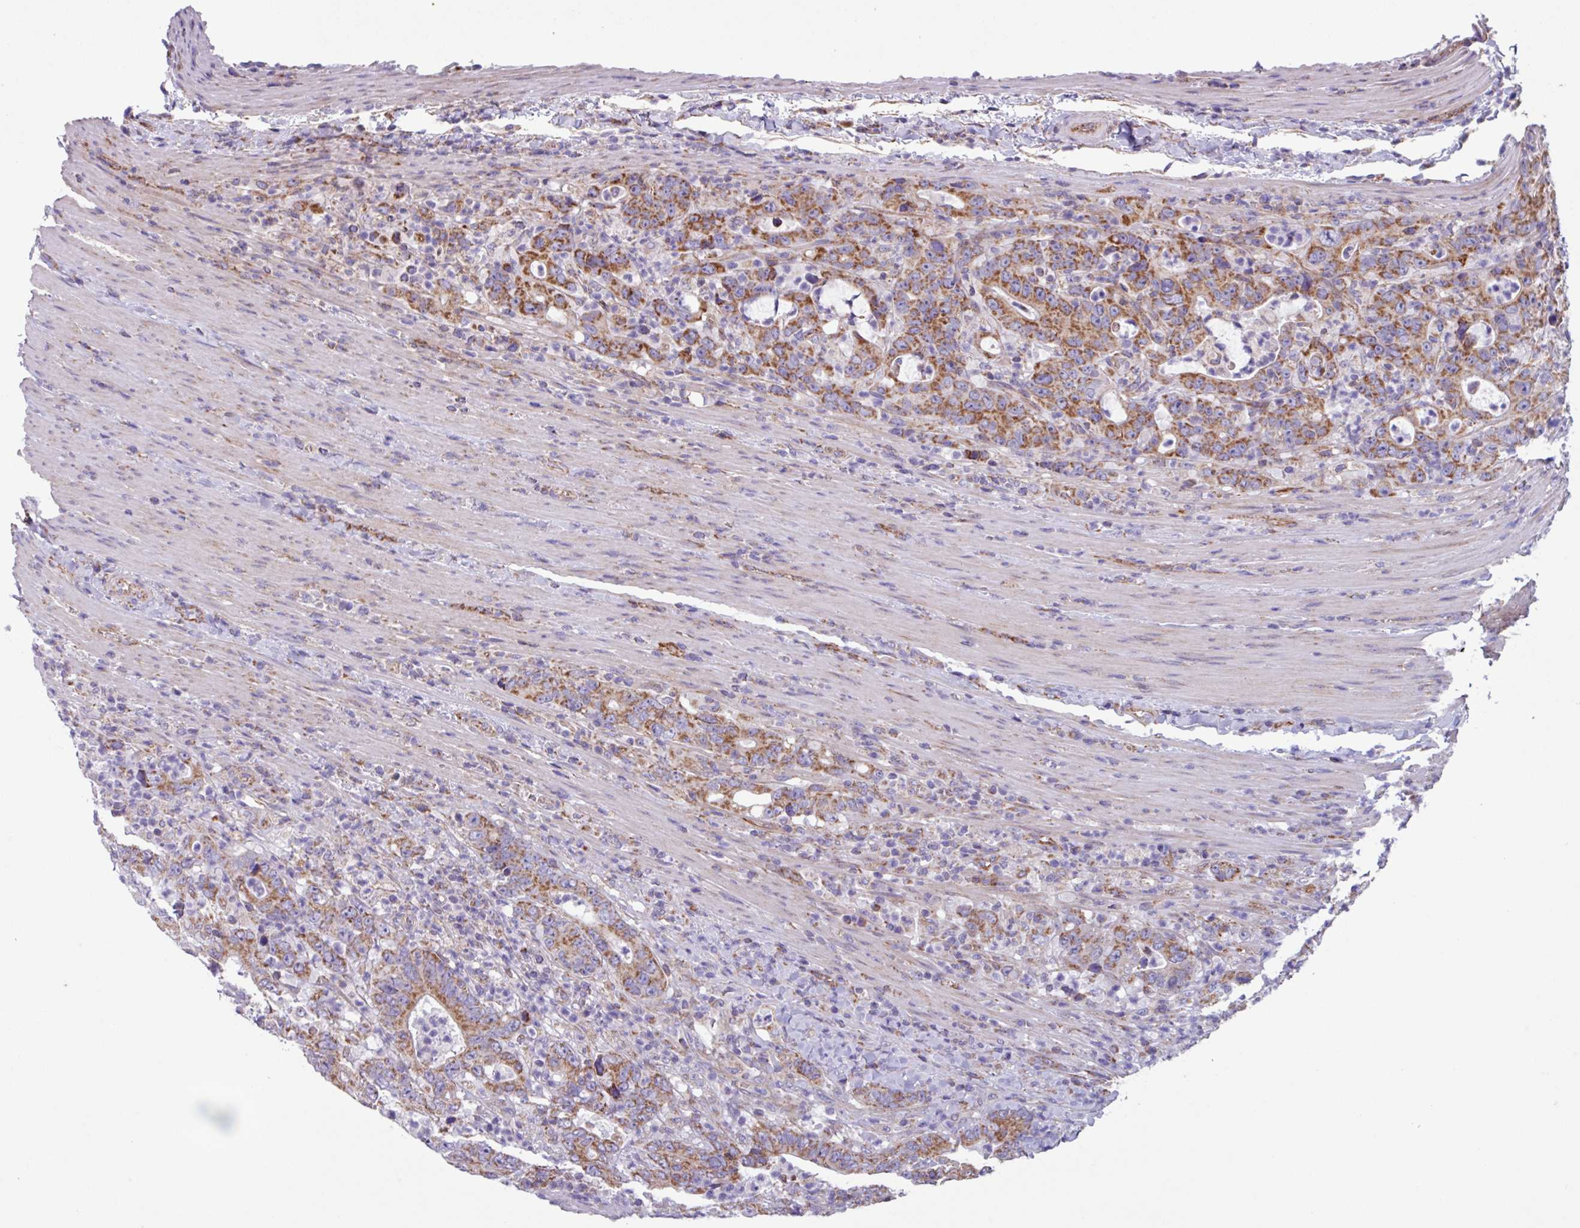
{"staining": {"intensity": "moderate", "quantity": ">75%", "location": "cytoplasmic/membranous"}, "tissue": "colorectal cancer", "cell_type": "Tumor cells", "image_type": "cancer", "snomed": [{"axis": "morphology", "description": "Adenocarcinoma, NOS"}, {"axis": "topography", "description": "Colon"}], "caption": "This is an image of immunohistochemistry (IHC) staining of adenocarcinoma (colorectal), which shows moderate positivity in the cytoplasmic/membranous of tumor cells.", "gene": "OTULIN", "patient": {"sex": "female", "age": 75}}